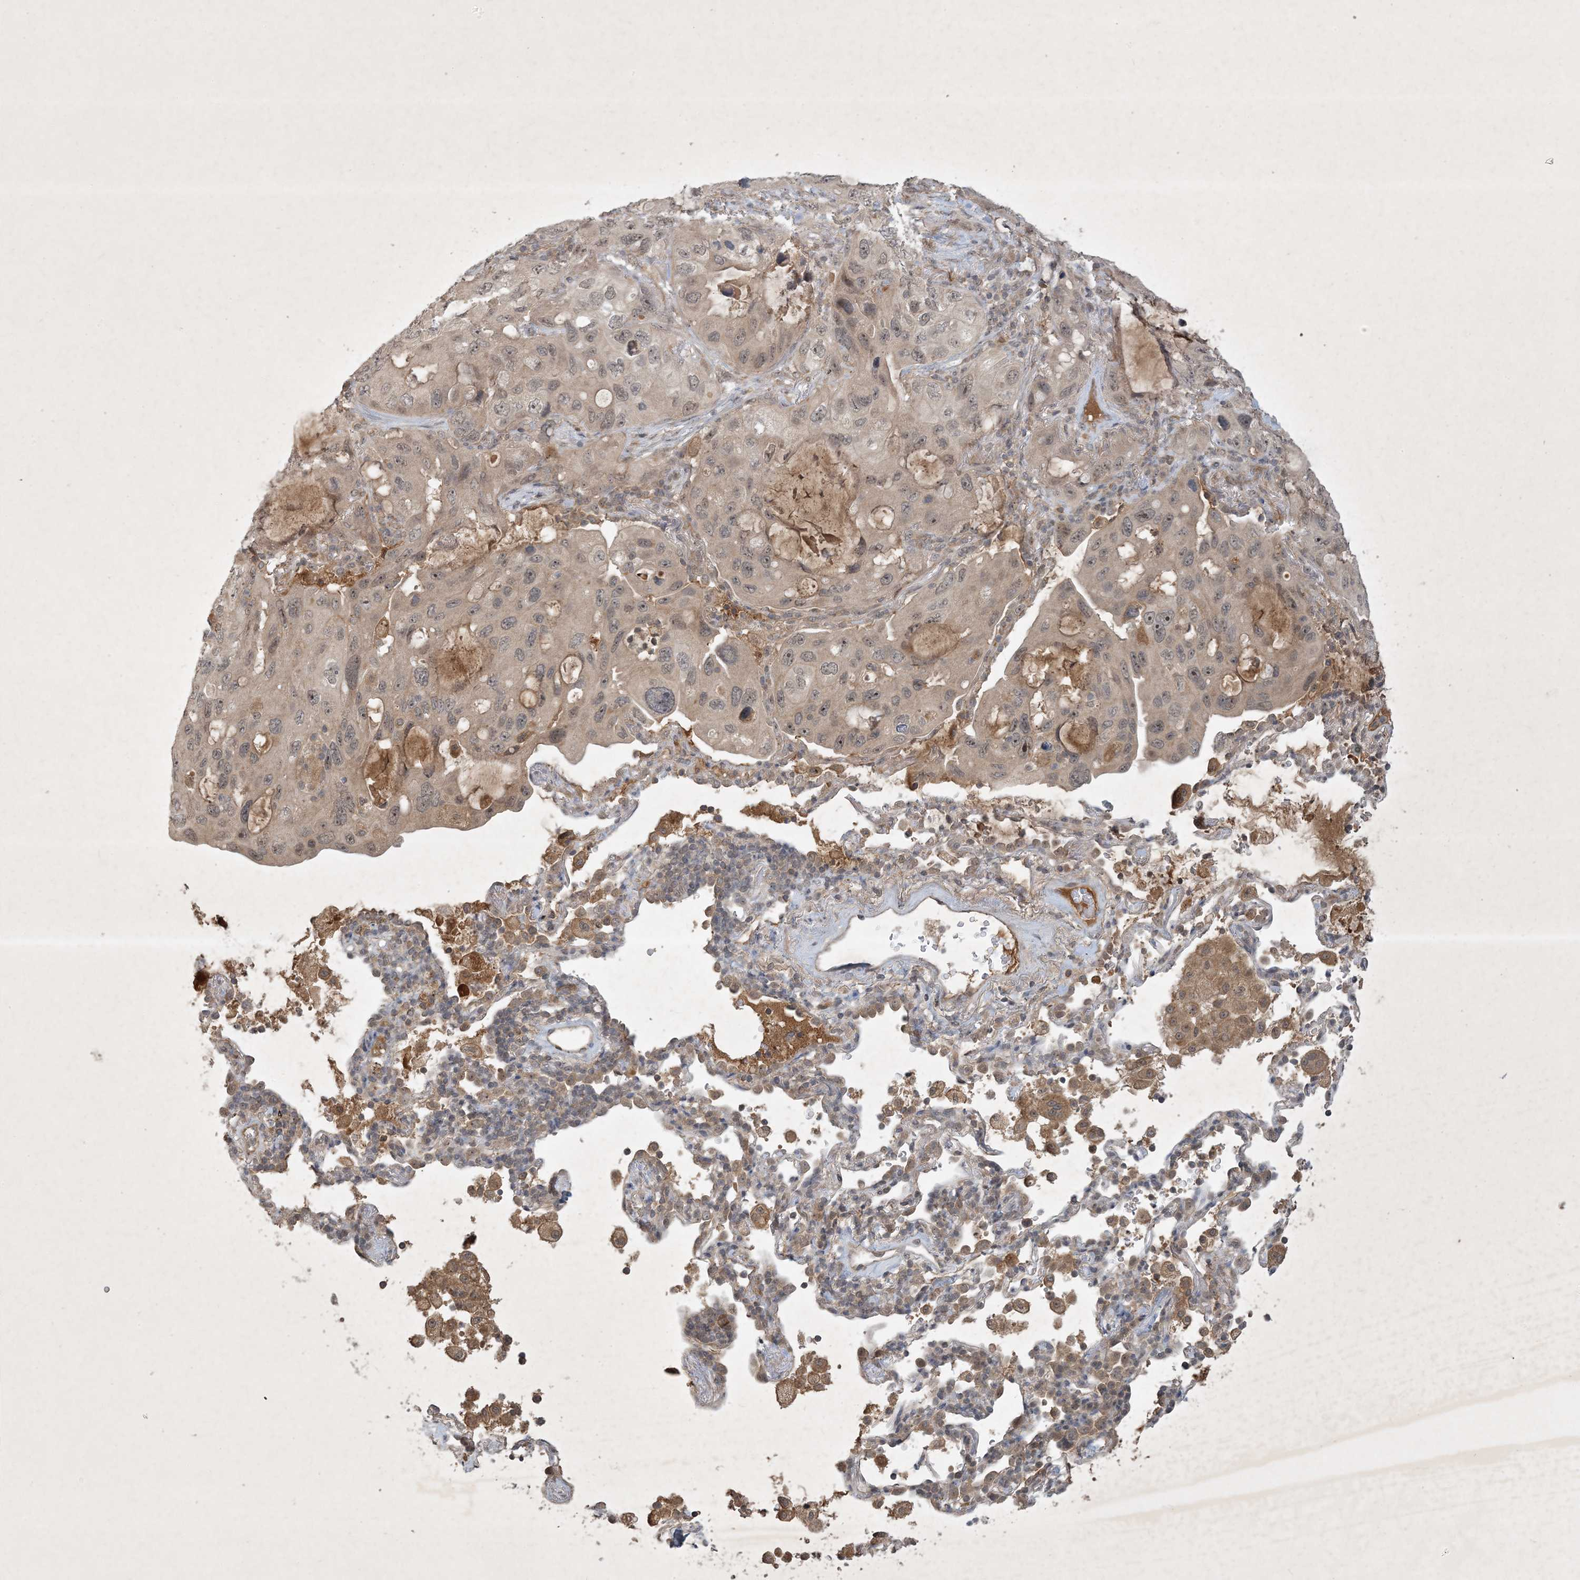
{"staining": {"intensity": "weak", "quantity": "<25%", "location": "cytoplasmic/membranous"}, "tissue": "lung cancer", "cell_type": "Tumor cells", "image_type": "cancer", "snomed": [{"axis": "morphology", "description": "Squamous cell carcinoma, NOS"}, {"axis": "topography", "description": "Lung"}], "caption": "Immunohistochemistry photomicrograph of neoplastic tissue: lung cancer stained with DAB (3,3'-diaminobenzidine) demonstrates no significant protein staining in tumor cells.", "gene": "ZCCHC4", "patient": {"sex": "female", "age": 73}}